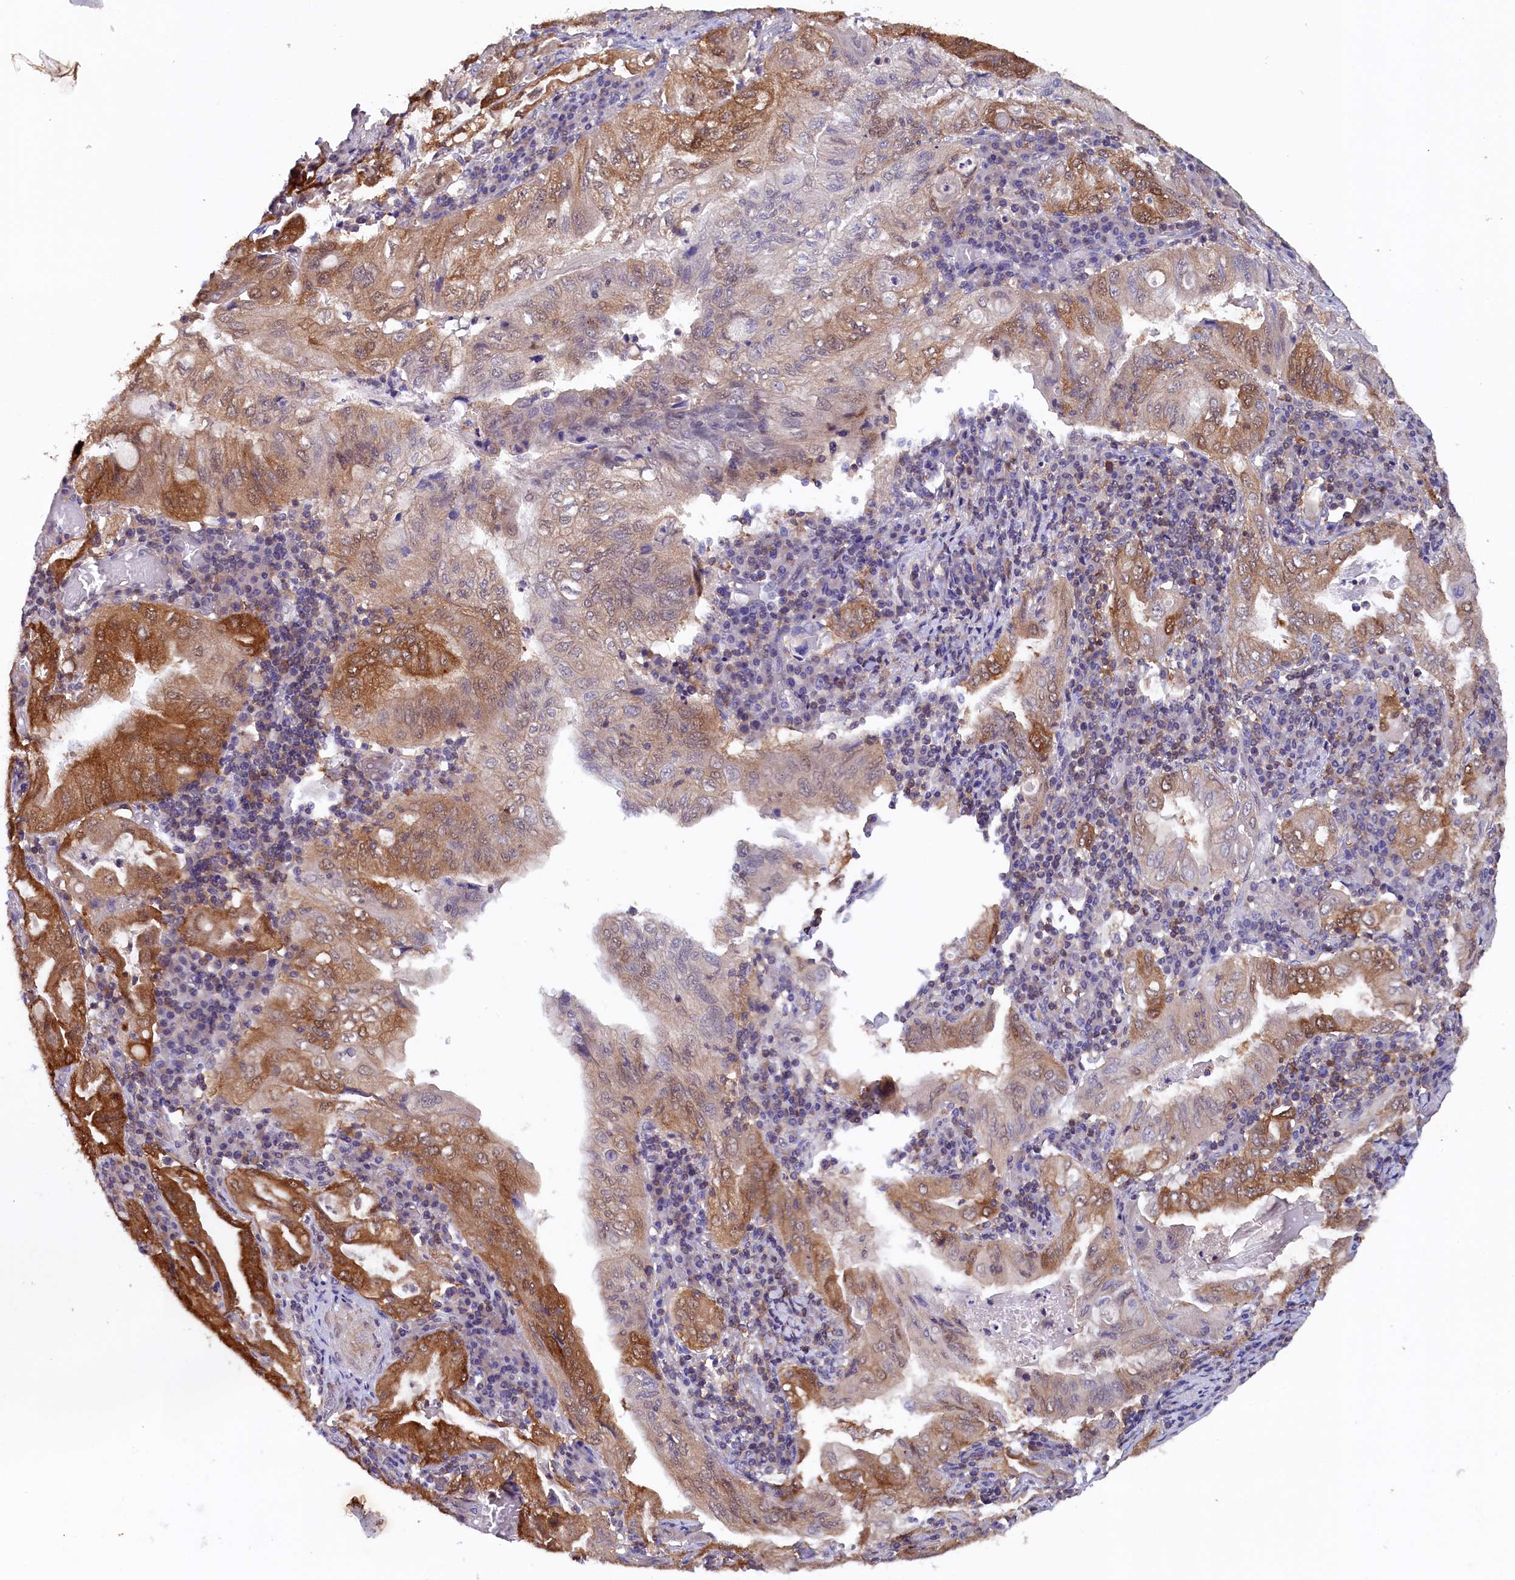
{"staining": {"intensity": "strong", "quantity": "25%-75%", "location": "cytoplasmic/membranous"}, "tissue": "stomach cancer", "cell_type": "Tumor cells", "image_type": "cancer", "snomed": [{"axis": "morphology", "description": "Normal tissue, NOS"}, {"axis": "morphology", "description": "Adenocarcinoma, NOS"}, {"axis": "topography", "description": "Esophagus"}, {"axis": "topography", "description": "Stomach, upper"}, {"axis": "topography", "description": "Peripheral nerve tissue"}], "caption": "The immunohistochemical stain highlights strong cytoplasmic/membranous positivity in tumor cells of stomach adenocarcinoma tissue. The protein is shown in brown color, while the nuclei are stained blue.", "gene": "JPT2", "patient": {"sex": "male", "age": 62}}